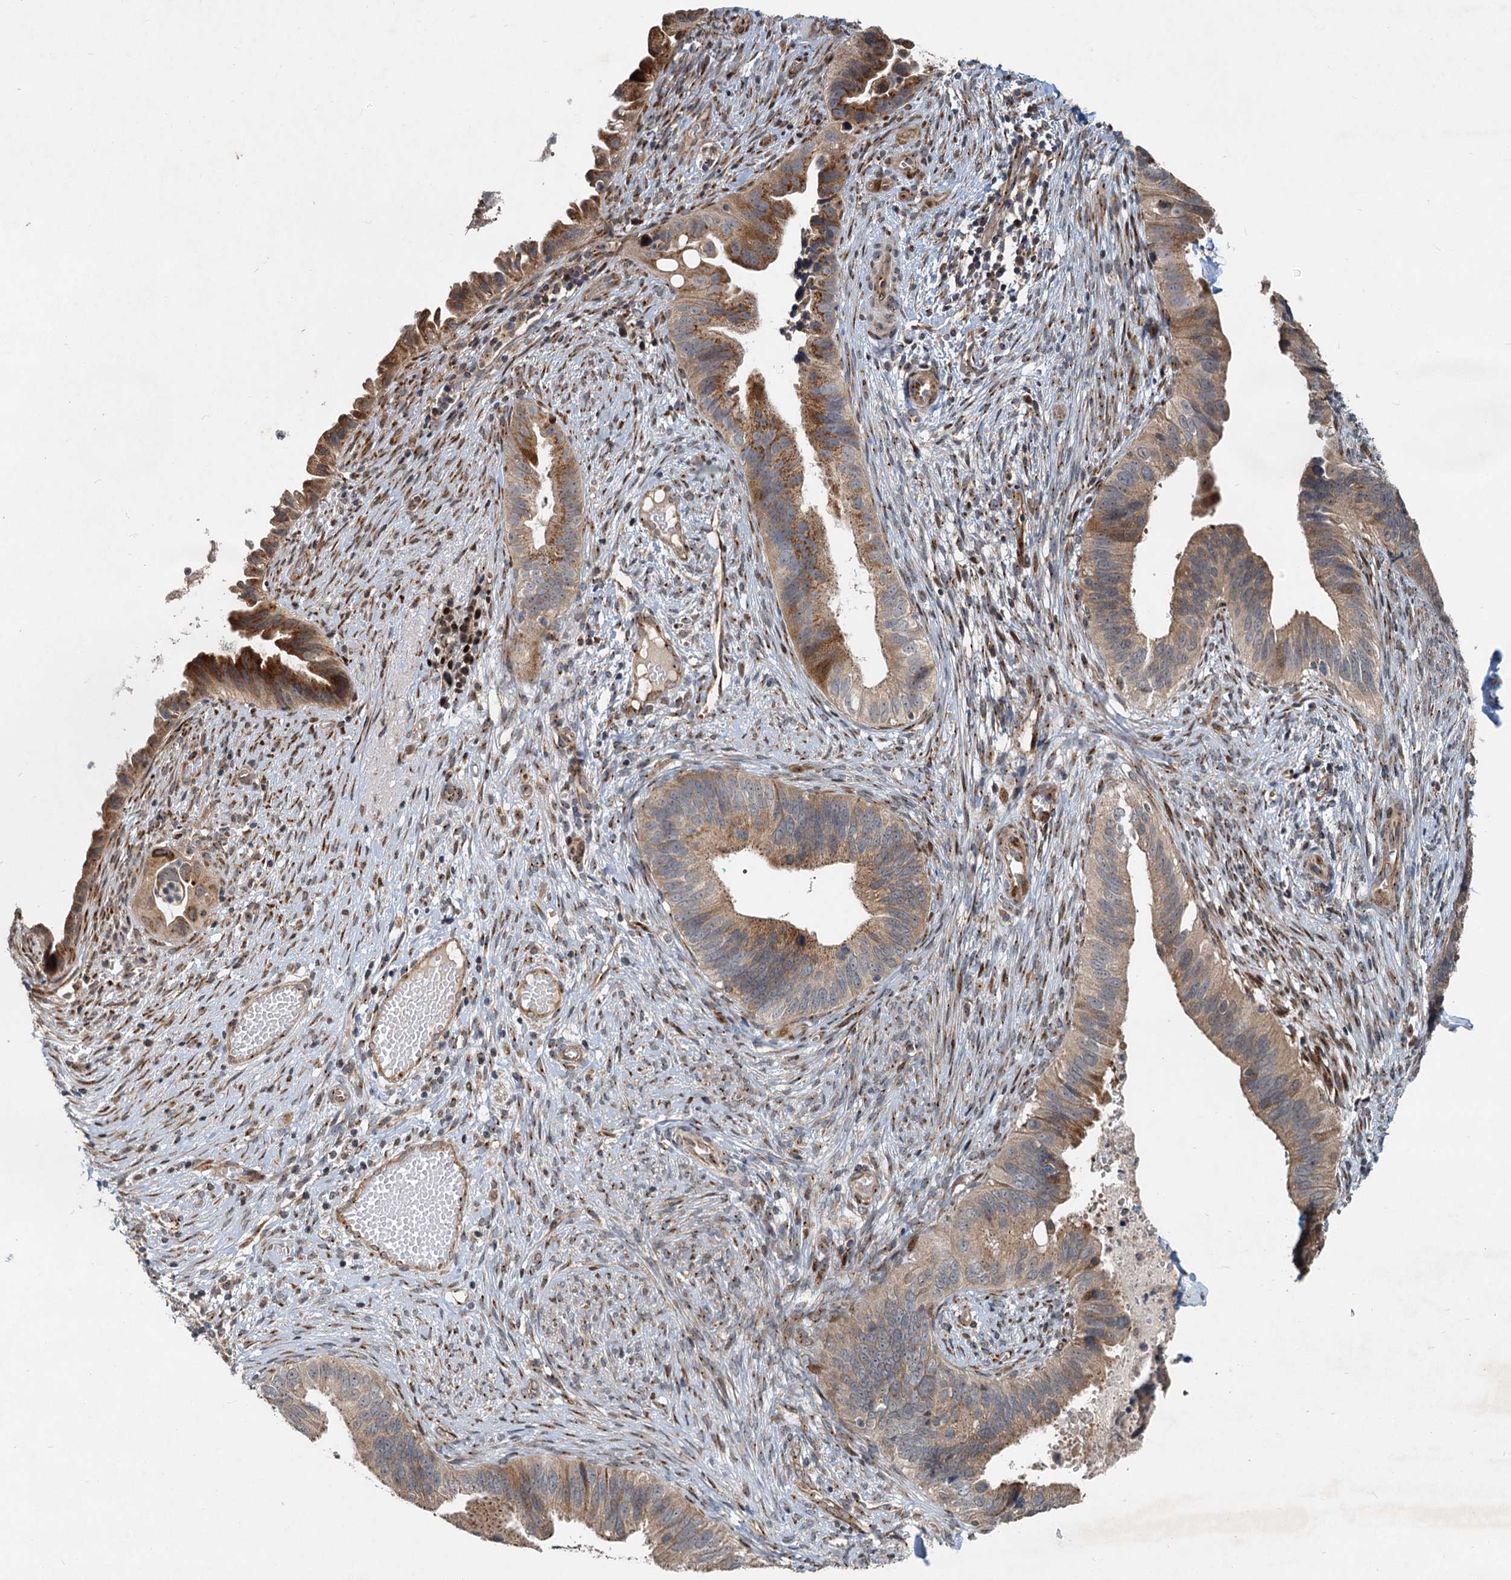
{"staining": {"intensity": "moderate", "quantity": ">75%", "location": "cytoplasmic/membranous"}, "tissue": "cervical cancer", "cell_type": "Tumor cells", "image_type": "cancer", "snomed": [{"axis": "morphology", "description": "Adenocarcinoma, NOS"}, {"axis": "topography", "description": "Cervix"}], "caption": "IHC micrograph of neoplastic tissue: cervical adenocarcinoma stained using immunohistochemistry shows medium levels of moderate protein expression localized specifically in the cytoplasmic/membranous of tumor cells, appearing as a cytoplasmic/membranous brown color.", "gene": "CEP68", "patient": {"sex": "female", "age": 42}}